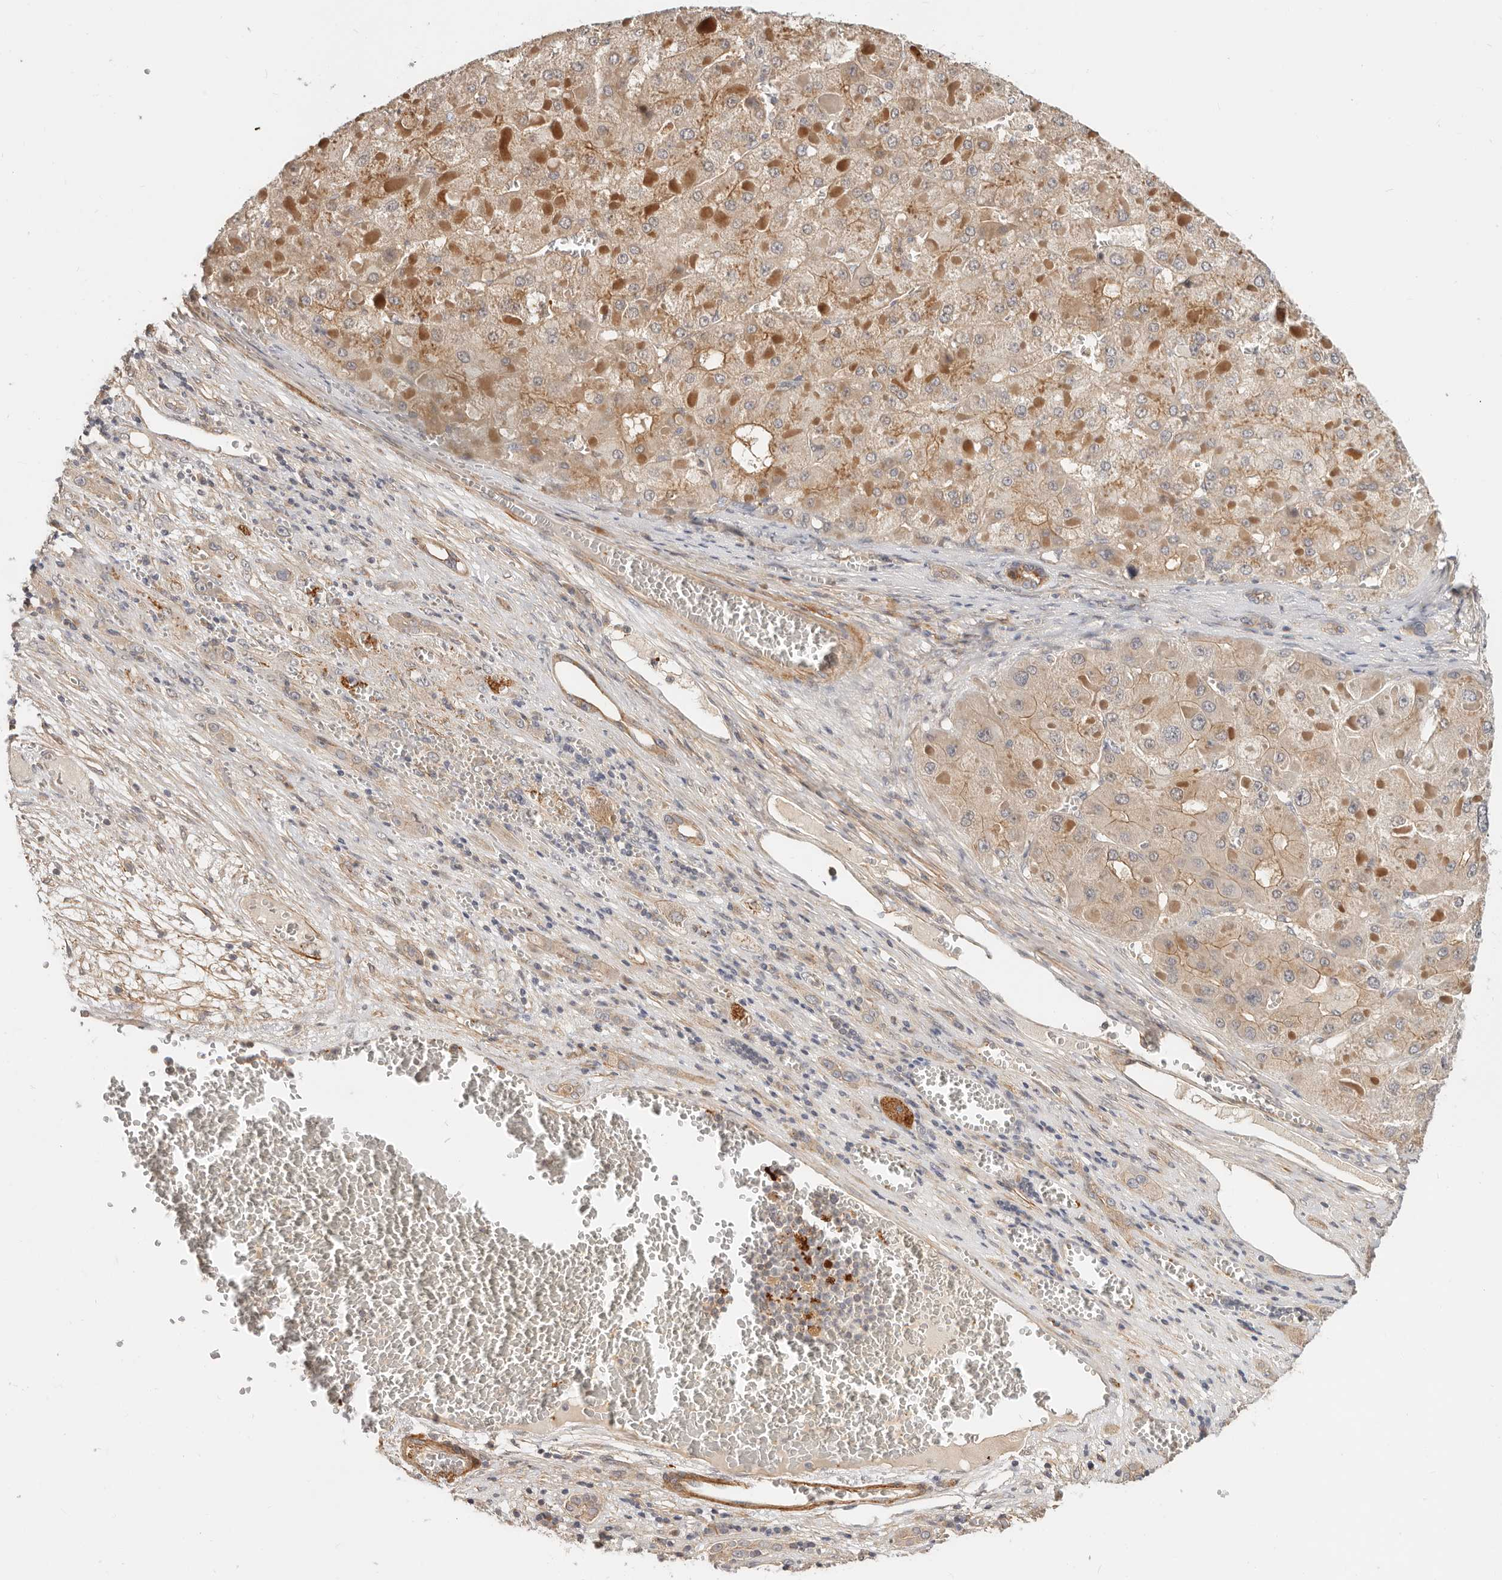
{"staining": {"intensity": "weak", "quantity": ">75%", "location": "cytoplasmic/membranous"}, "tissue": "liver cancer", "cell_type": "Tumor cells", "image_type": "cancer", "snomed": [{"axis": "morphology", "description": "Carcinoma, Hepatocellular, NOS"}, {"axis": "topography", "description": "Liver"}], "caption": "A histopathology image of hepatocellular carcinoma (liver) stained for a protein exhibits weak cytoplasmic/membranous brown staining in tumor cells. Immunohistochemistry (ihc) stains the protein in brown and the nuclei are stained blue.", "gene": "ZRANB1", "patient": {"sex": "female", "age": 73}}